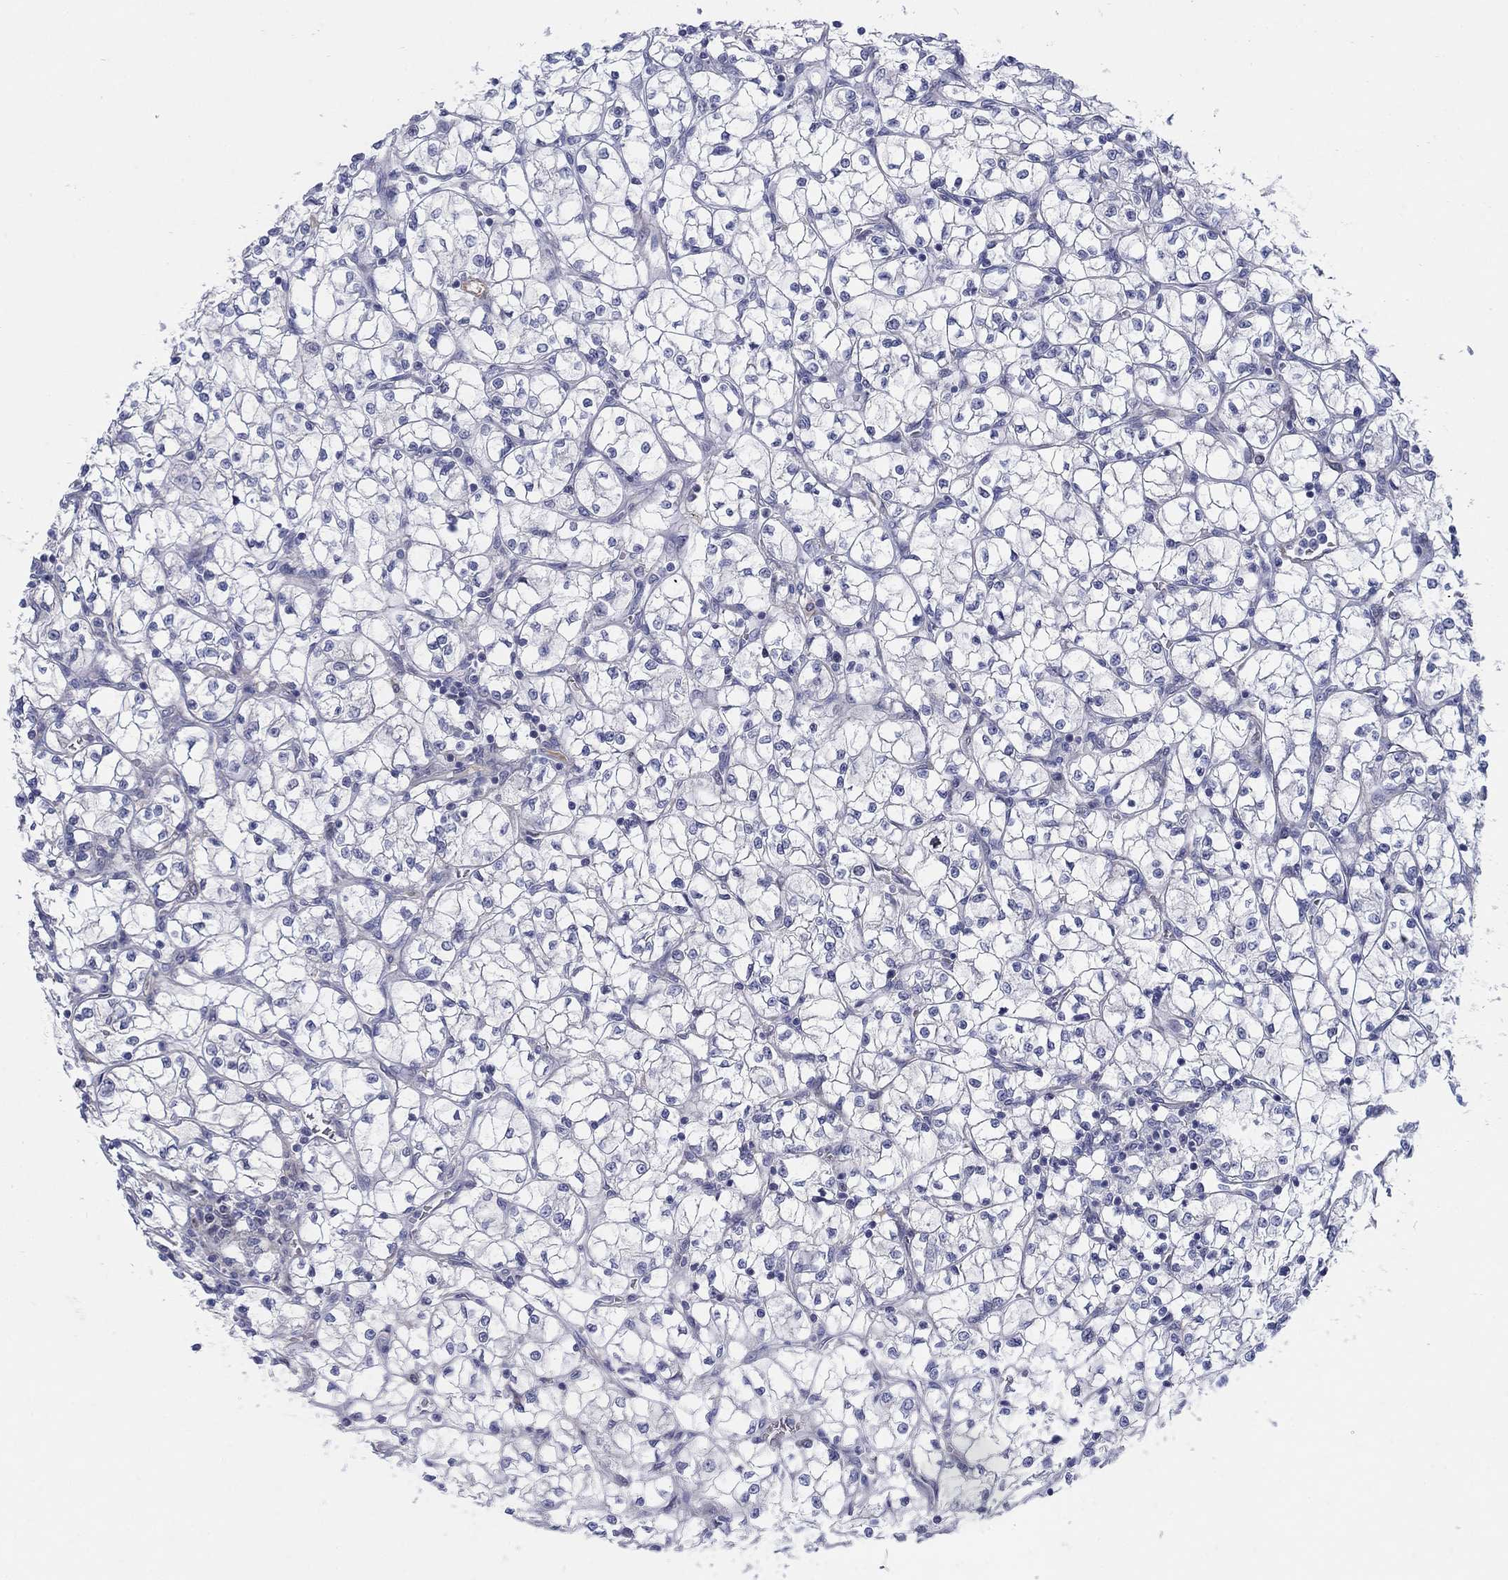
{"staining": {"intensity": "negative", "quantity": "none", "location": "none"}, "tissue": "renal cancer", "cell_type": "Tumor cells", "image_type": "cancer", "snomed": [{"axis": "morphology", "description": "Adenocarcinoma, NOS"}, {"axis": "topography", "description": "Kidney"}], "caption": "Human renal cancer (adenocarcinoma) stained for a protein using immunohistochemistry reveals no expression in tumor cells.", "gene": "HEATR4", "patient": {"sex": "female", "age": 64}}